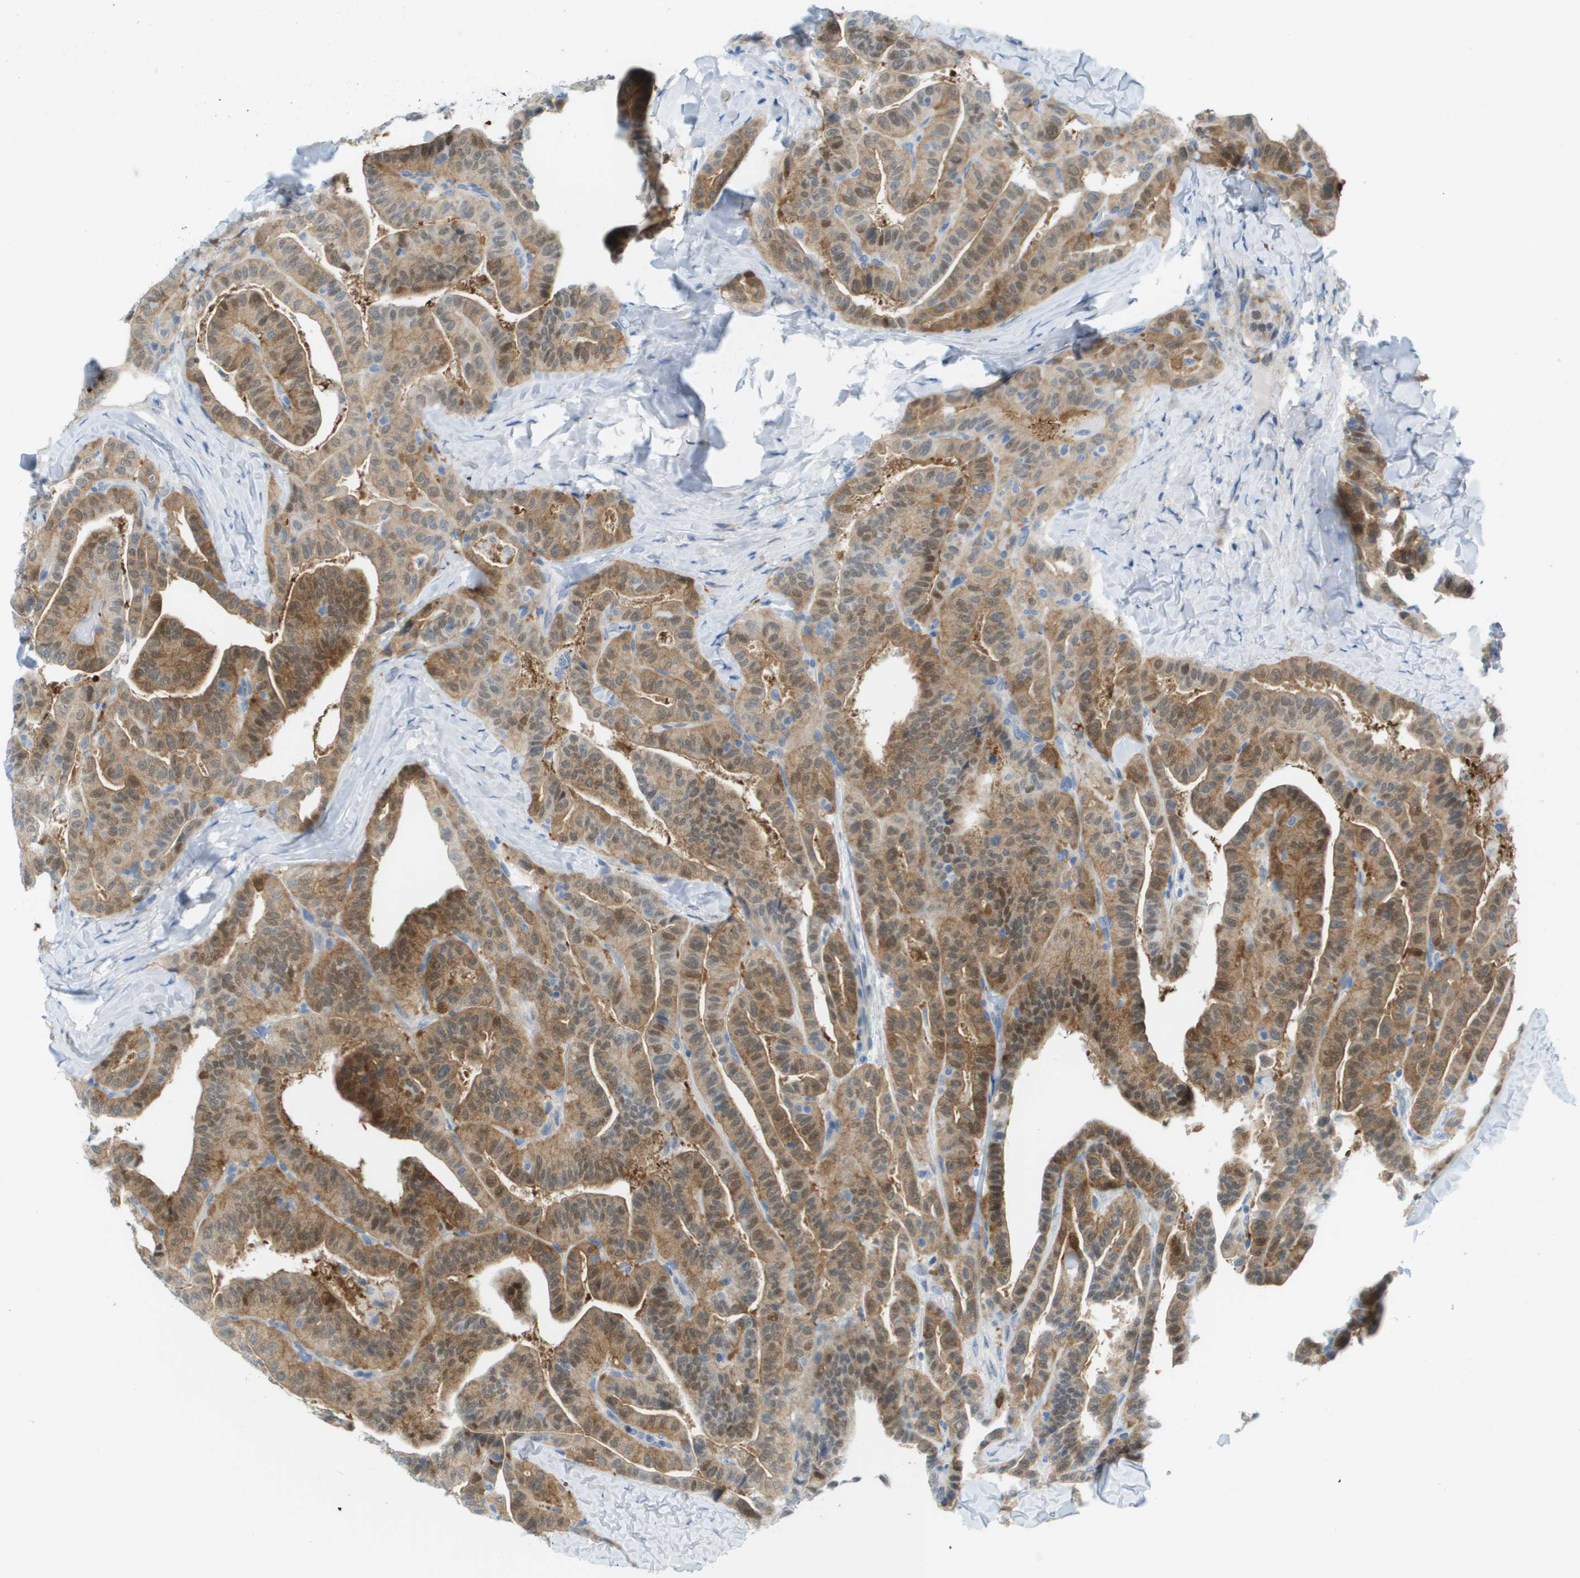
{"staining": {"intensity": "moderate", "quantity": ">75%", "location": "cytoplasmic/membranous"}, "tissue": "thyroid cancer", "cell_type": "Tumor cells", "image_type": "cancer", "snomed": [{"axis": "morphology", "description": "Papillary adenocarcinoma, NOS"}, {"axis": "topography", "description": "Thyroid gland"}], "caption": "Immunohistochemical staining of thyroid papillary adenocarcinoma displays medium levels of moderate cytoplasmic/membranous expression in about >75% of tumor cells.", "gene": "CUL9", "patient": {"sex": "male", "age": 77}}